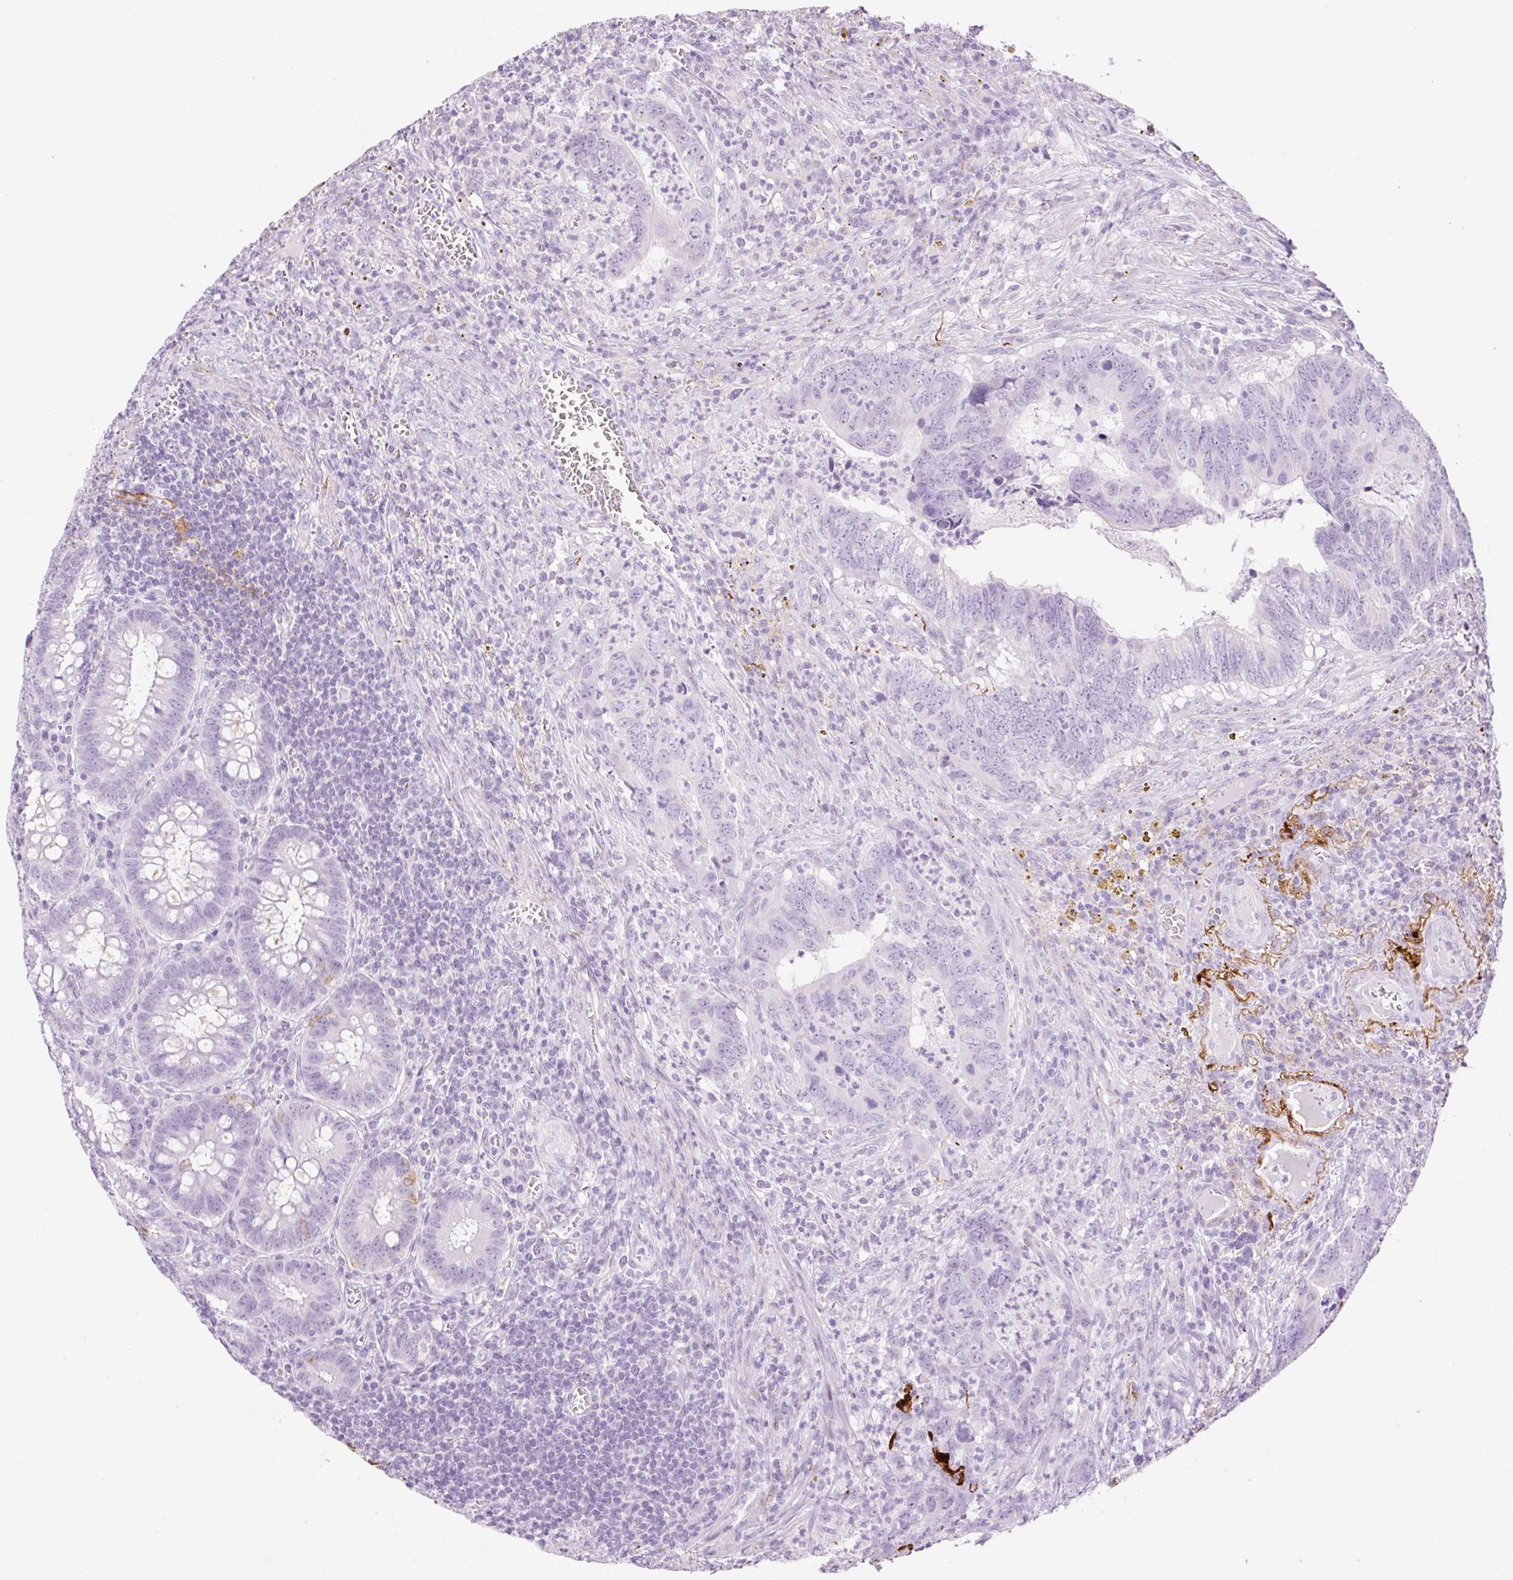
{"staining": {"intensity": "negative", "quantity": "none", "location": "none"}, "tissue": "colorectal cancer", "cell_type": "Tumor cells", "image_type": "cancer", "snomed": [{"axis": "morphology", "description": "Adenocarcinoma, NOS"}, {"axis": "topography", "description": "Colon"}], "caption": "Colorectal cancer (adenocarcinoma) was stained to show a protein in brown. There is no significant staining in tumor cells.", "gene": "SP140L", "patient": {"sex": "male", "age": 86}}